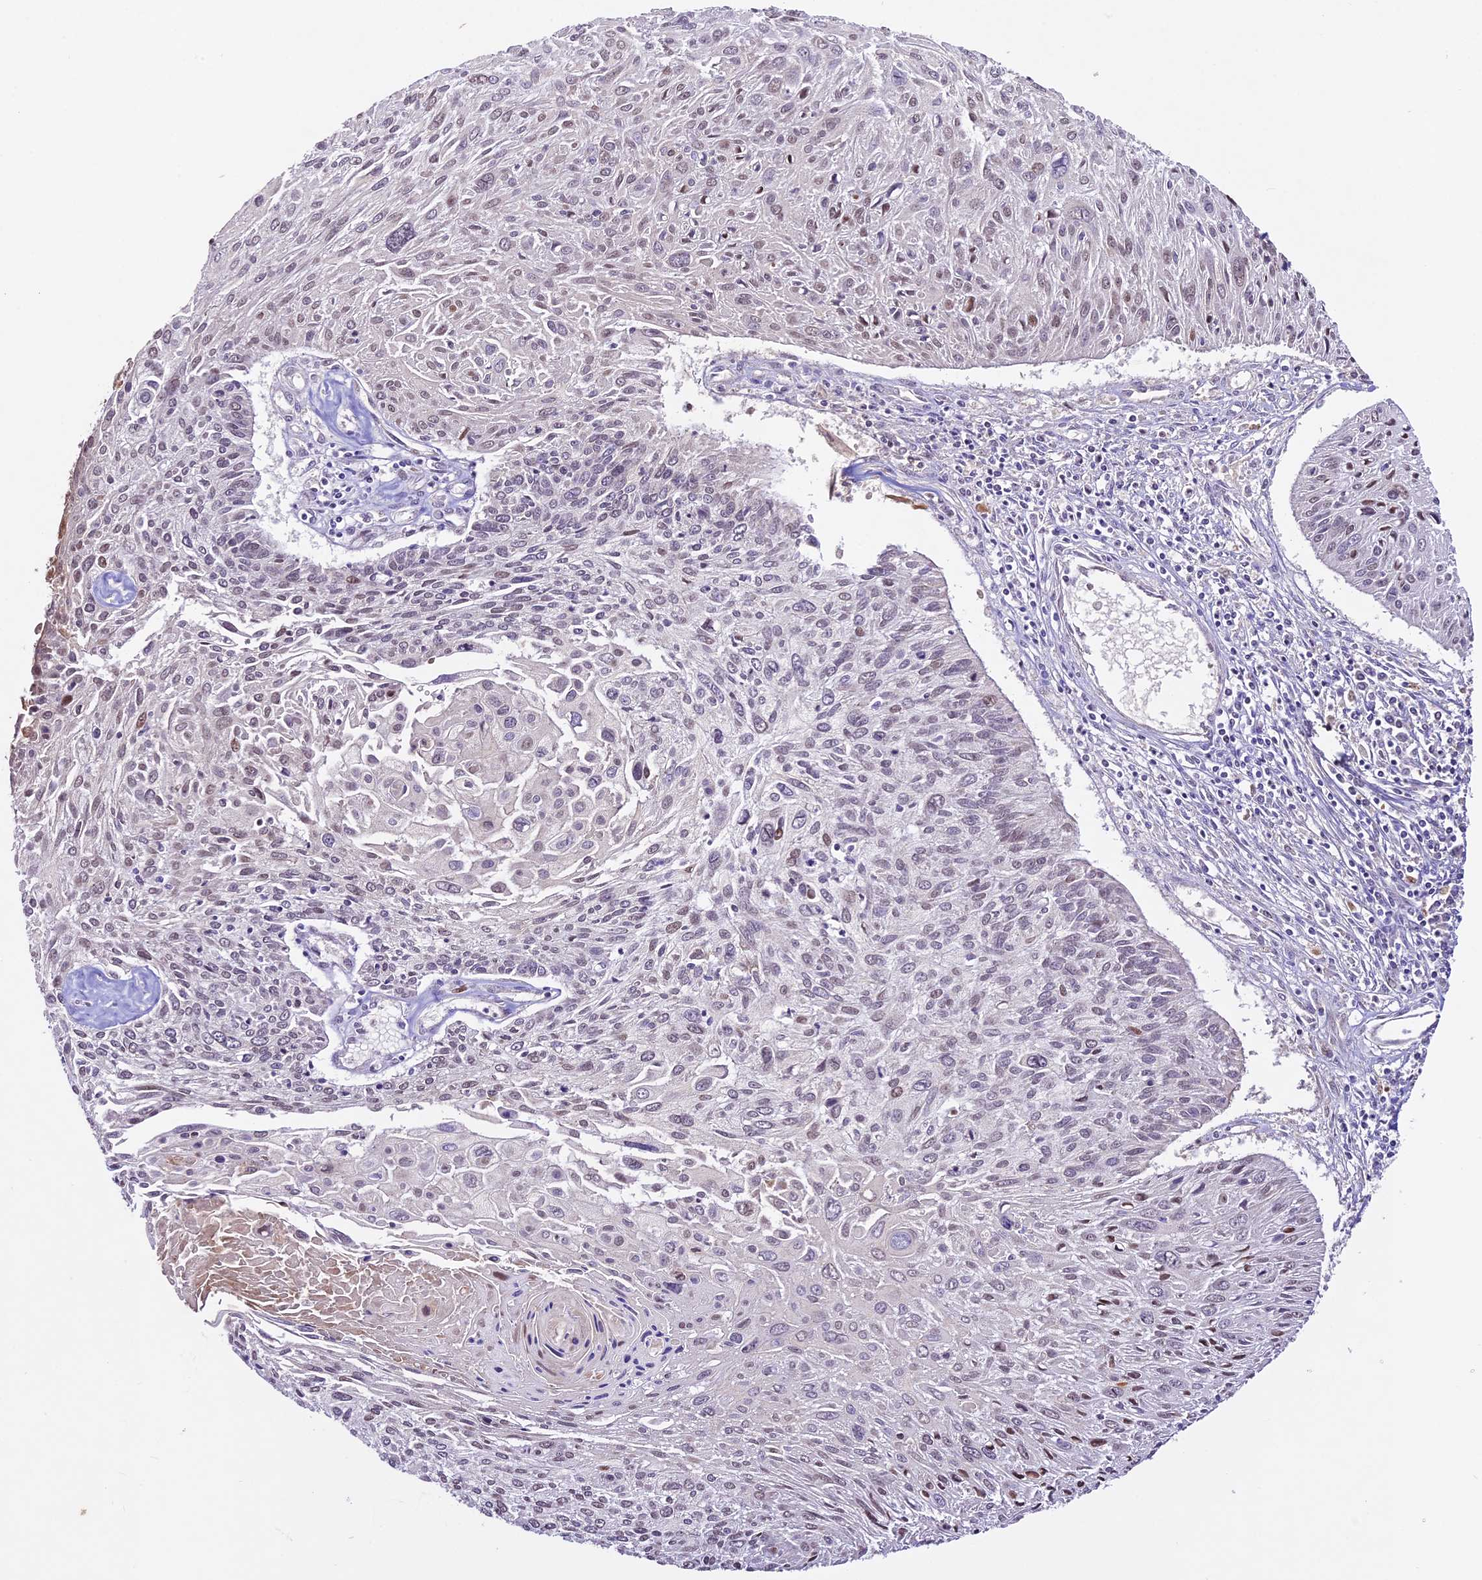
{"staining": {"intensity": "weak", "quantity": "<25%", "location": "nuclear"}, "tissue": "cervical cancer", "cell_type": "Tumor cells", "image_type": "cancer", "snomed": [{"axis": "morphology", "description": "Squamous cell carcinoma, NOS"}, {"axis": "topography", "description": "Cervix"}], "caption": "Immunohistochemistry (IHC) histopathology image of cervical squamous cell carcinoma stained for a protein (brown), which demonstrates no positivity in tumor cells.", "gene": "CCSER1", "patient": {"sex": "female", "age": 51}}